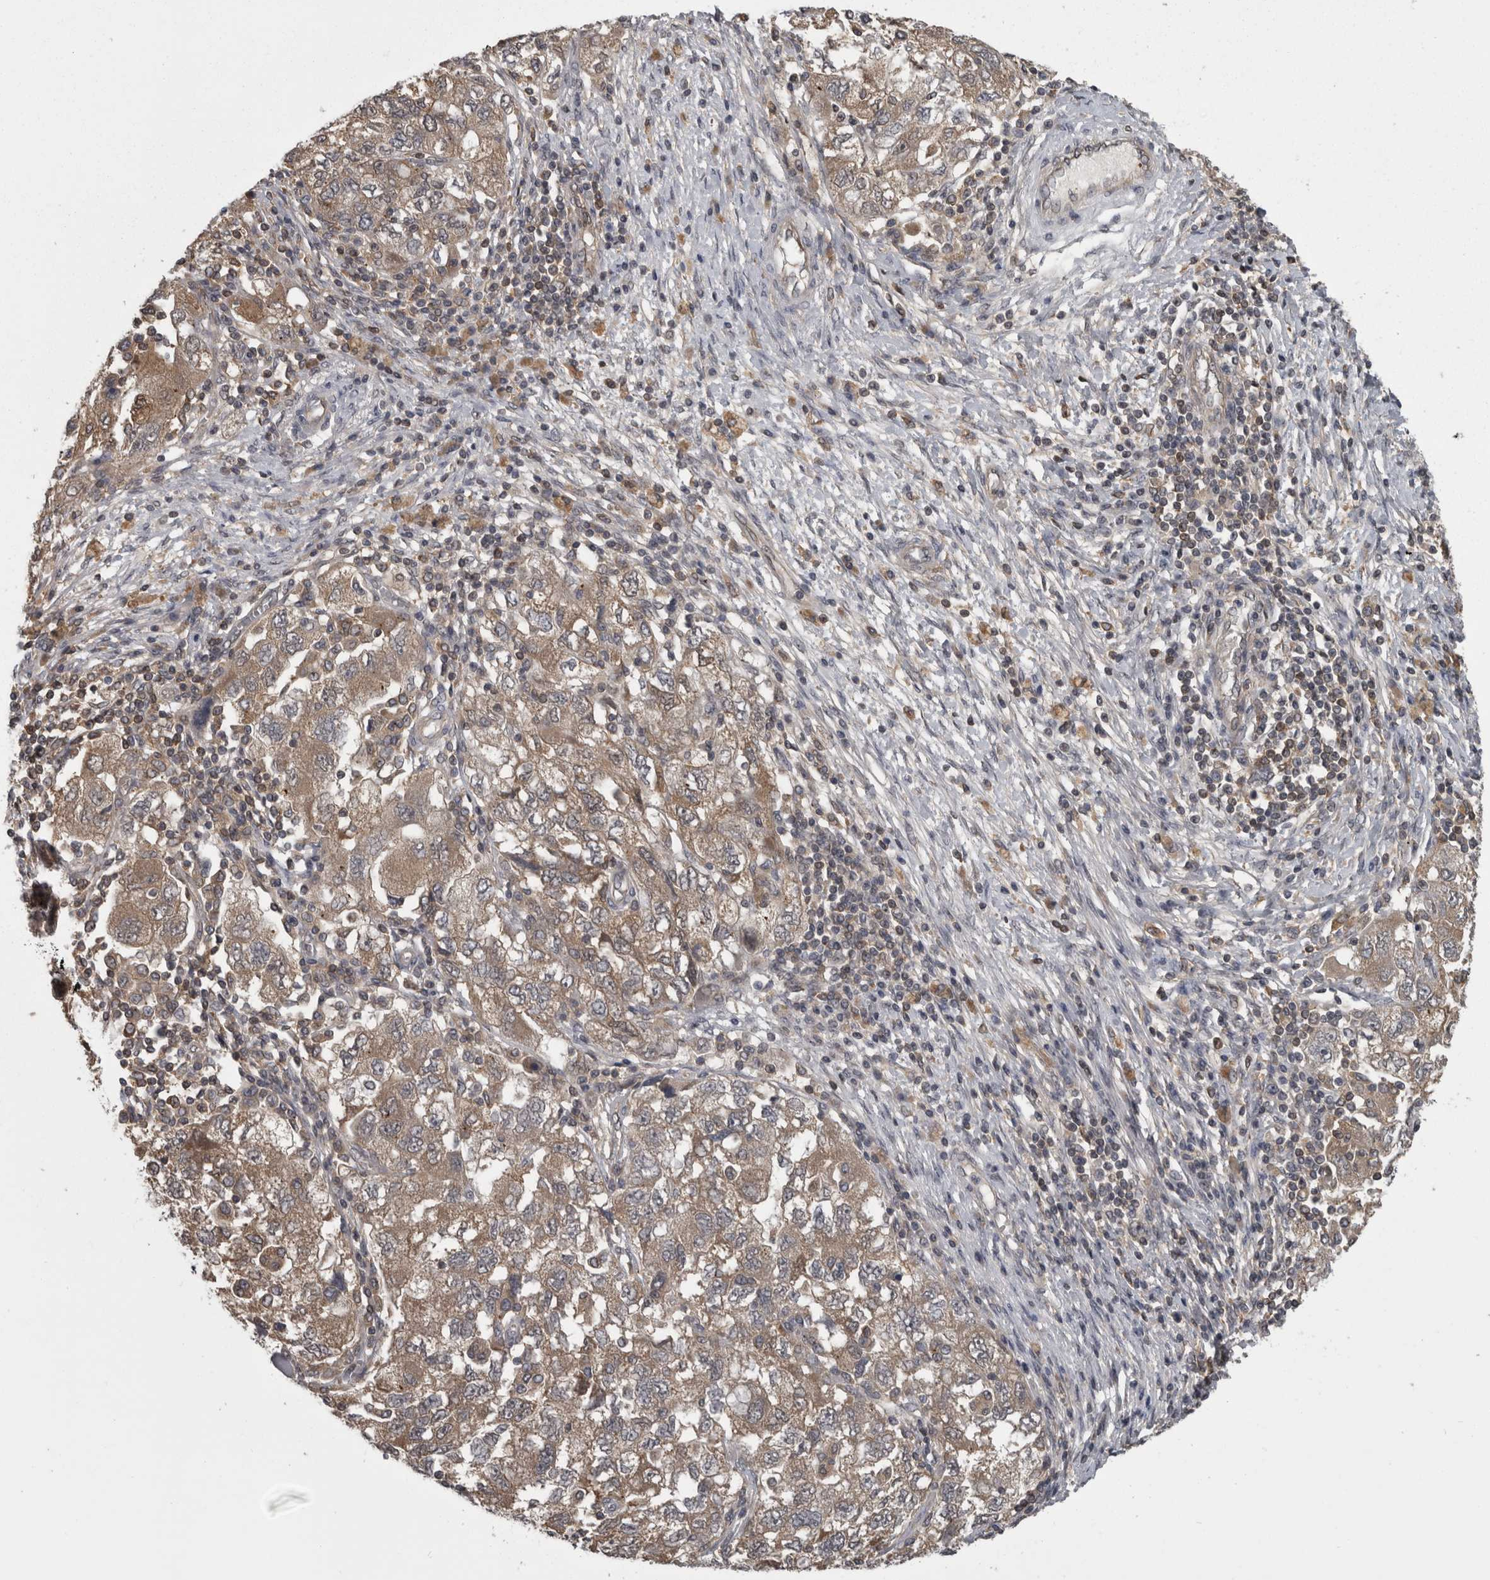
{"staining": {"intensity": "weak", "quantity": ">75%", "location": "cytoplasmic/membranous,nuclear"}, "tissue": "ovarian cancer", "cell_type": "Tumor cells", "image_type": "cancer", "snomed": [{"axis": "morphology", "description": "Carcinoma, NOS"}, {"axis": "morphology", "description": "Cystadenocarcinoma, serous, NOS"}, {"axis": "topography", "description": "Ovary"}], "caption": "High-magnification brightfield microscopy of ovarian serous cystadenocarcinoma stained with DAB (3,3'-diaminobenzidine) (brown) and counterstained with hematoxylin (blue). tumor cells exhibit weak cytoplasmic/membranous and nuclear expression is identified in approximately>75% of cells.", "gene": "APRT", "patient": {"sex": "female", "age": 69}}